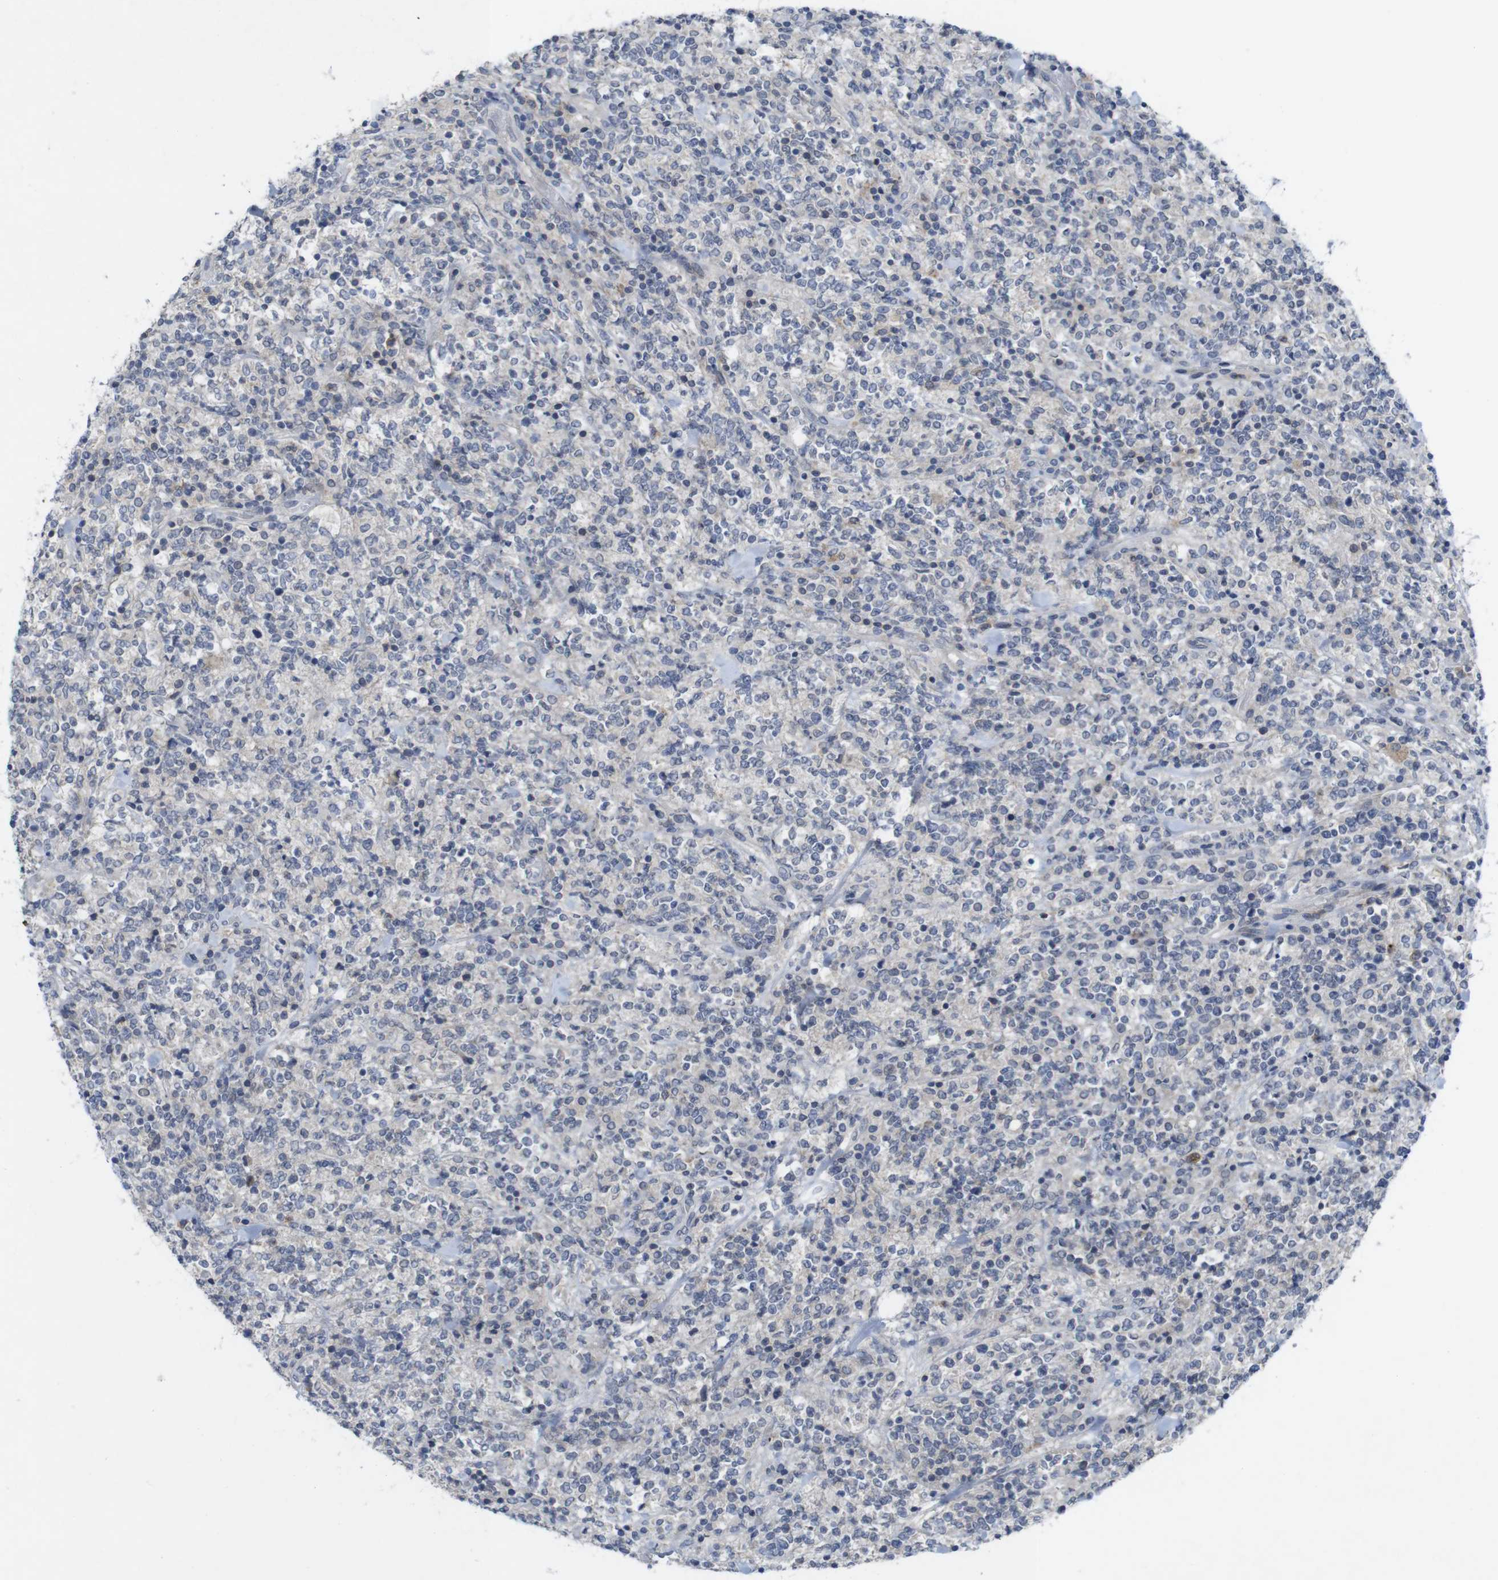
{"staining": {"intensity": "negative", "quantity": "none", "location": "none"}, "tissue": "lymphoma", "cell_type": "Tumor cells", "image_type": "cancer", "snomed": [{"axis": "morphology", "description": "Malignant lymphoma, non-Hodgkin's type, High grade"}, {"axis": "topography", "description": "Soft tissue"}], "caption": "An immunohistochemistry histopathology image of lymphoma is shown. There is no staining in tumor cells of lymphoma.", "gene": "SLAMF7", "patient": {"sex": "male", "age": 18}}